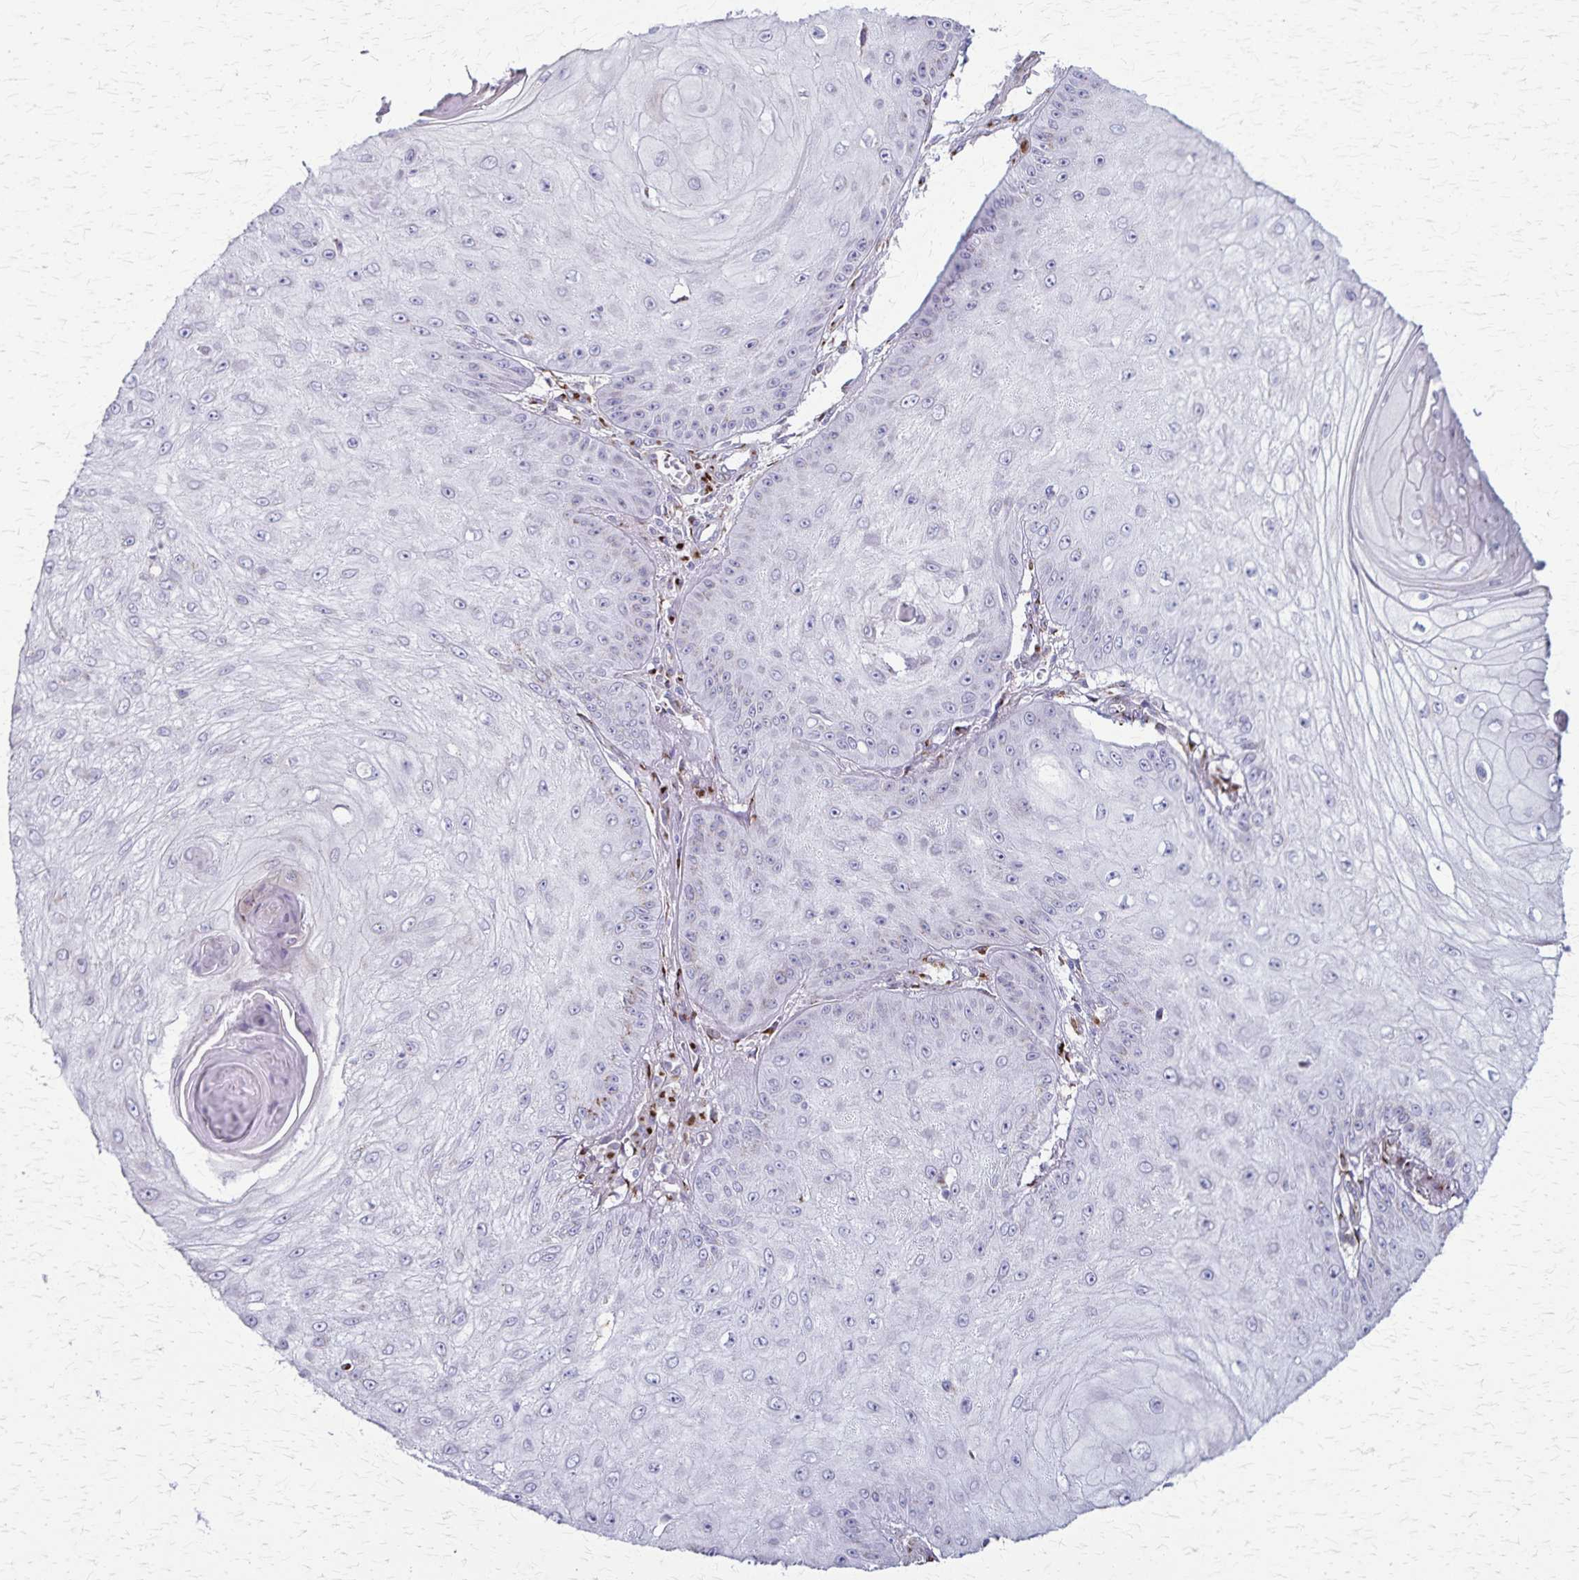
{"staining": {"intensity": "negative", "quantity": "none", "location": "none"}, "tissue": "skin cancer", "cell_type": "Tumor cells", "image_type": "cancer", "snomed": [{"axis": "morphology", "description": "Squamous cell carcinoma, NOS"}, {"axis": "topography", "description": "Skin"}], "caption": "Immunohistochemistry of skin squamous cell carcinoma demonstrates no positivity in tumor cells. (DAB immunohistochemistry with hematoxylin counter stain).", "gene": "MCFD2", "patient": {"sex": "male", "age": 70}}